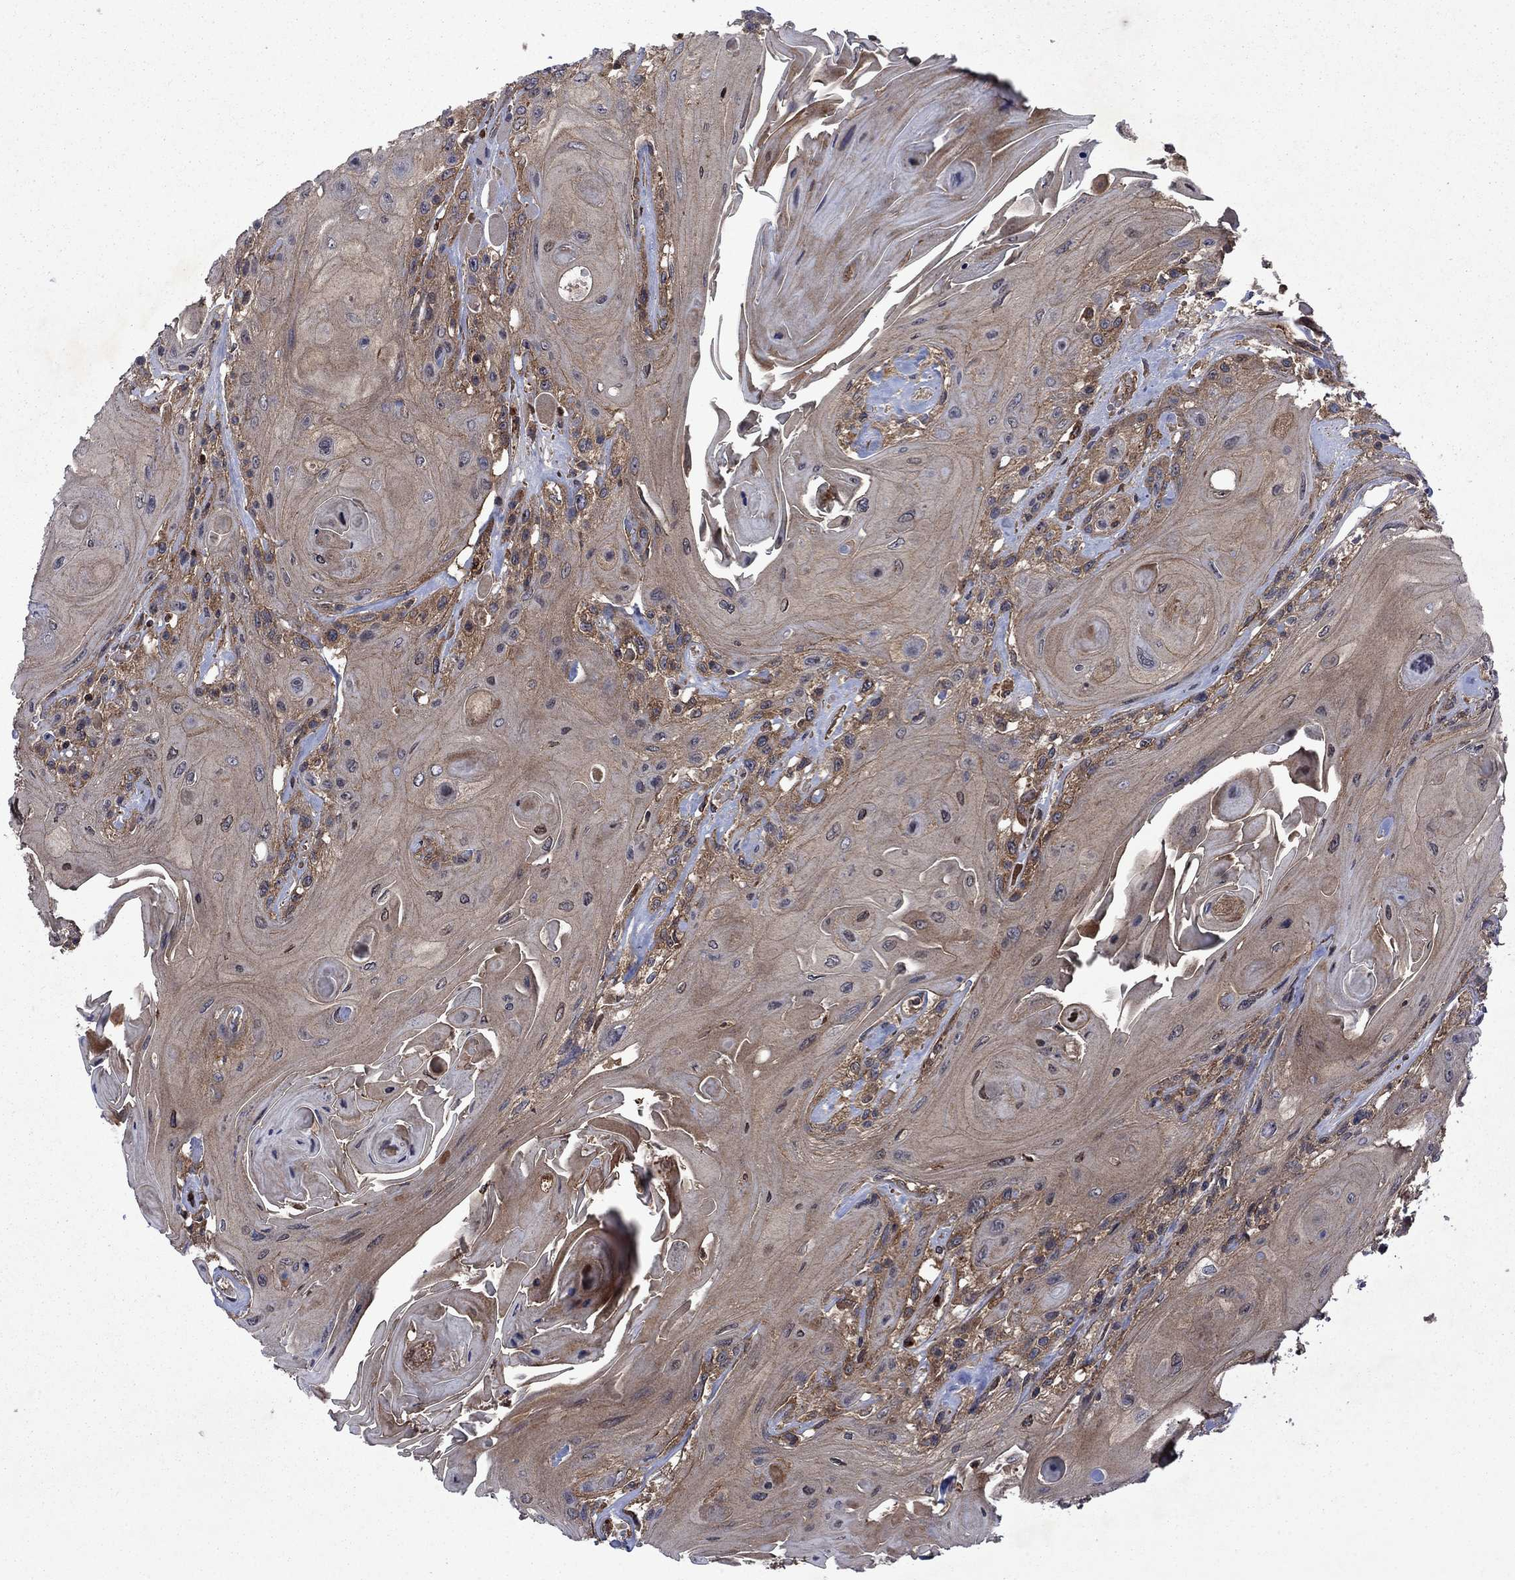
{"staining": {"intensity": "moderate", "quantity": ">75%", "location": "cytoplasmic/membranous"}, "tissue": "head and neck cancer", "cell_type": "Tumor cells", "image_type": "cancer", "snomed": [{"axis": "morphology", "description": "Squamous cell carcinoma, NOS"}, {"axis": "topography", "description": "Head-Neck"}], "caption": "Immunohistochemical staining of head and neck cancer (squamous cell carcinoma) reveals moderate cytoplasmic/membranous protein expression in about >75% of tumor cells.", "gene": "TMEM33", "patient": {"sex": "female", "age": 59}}